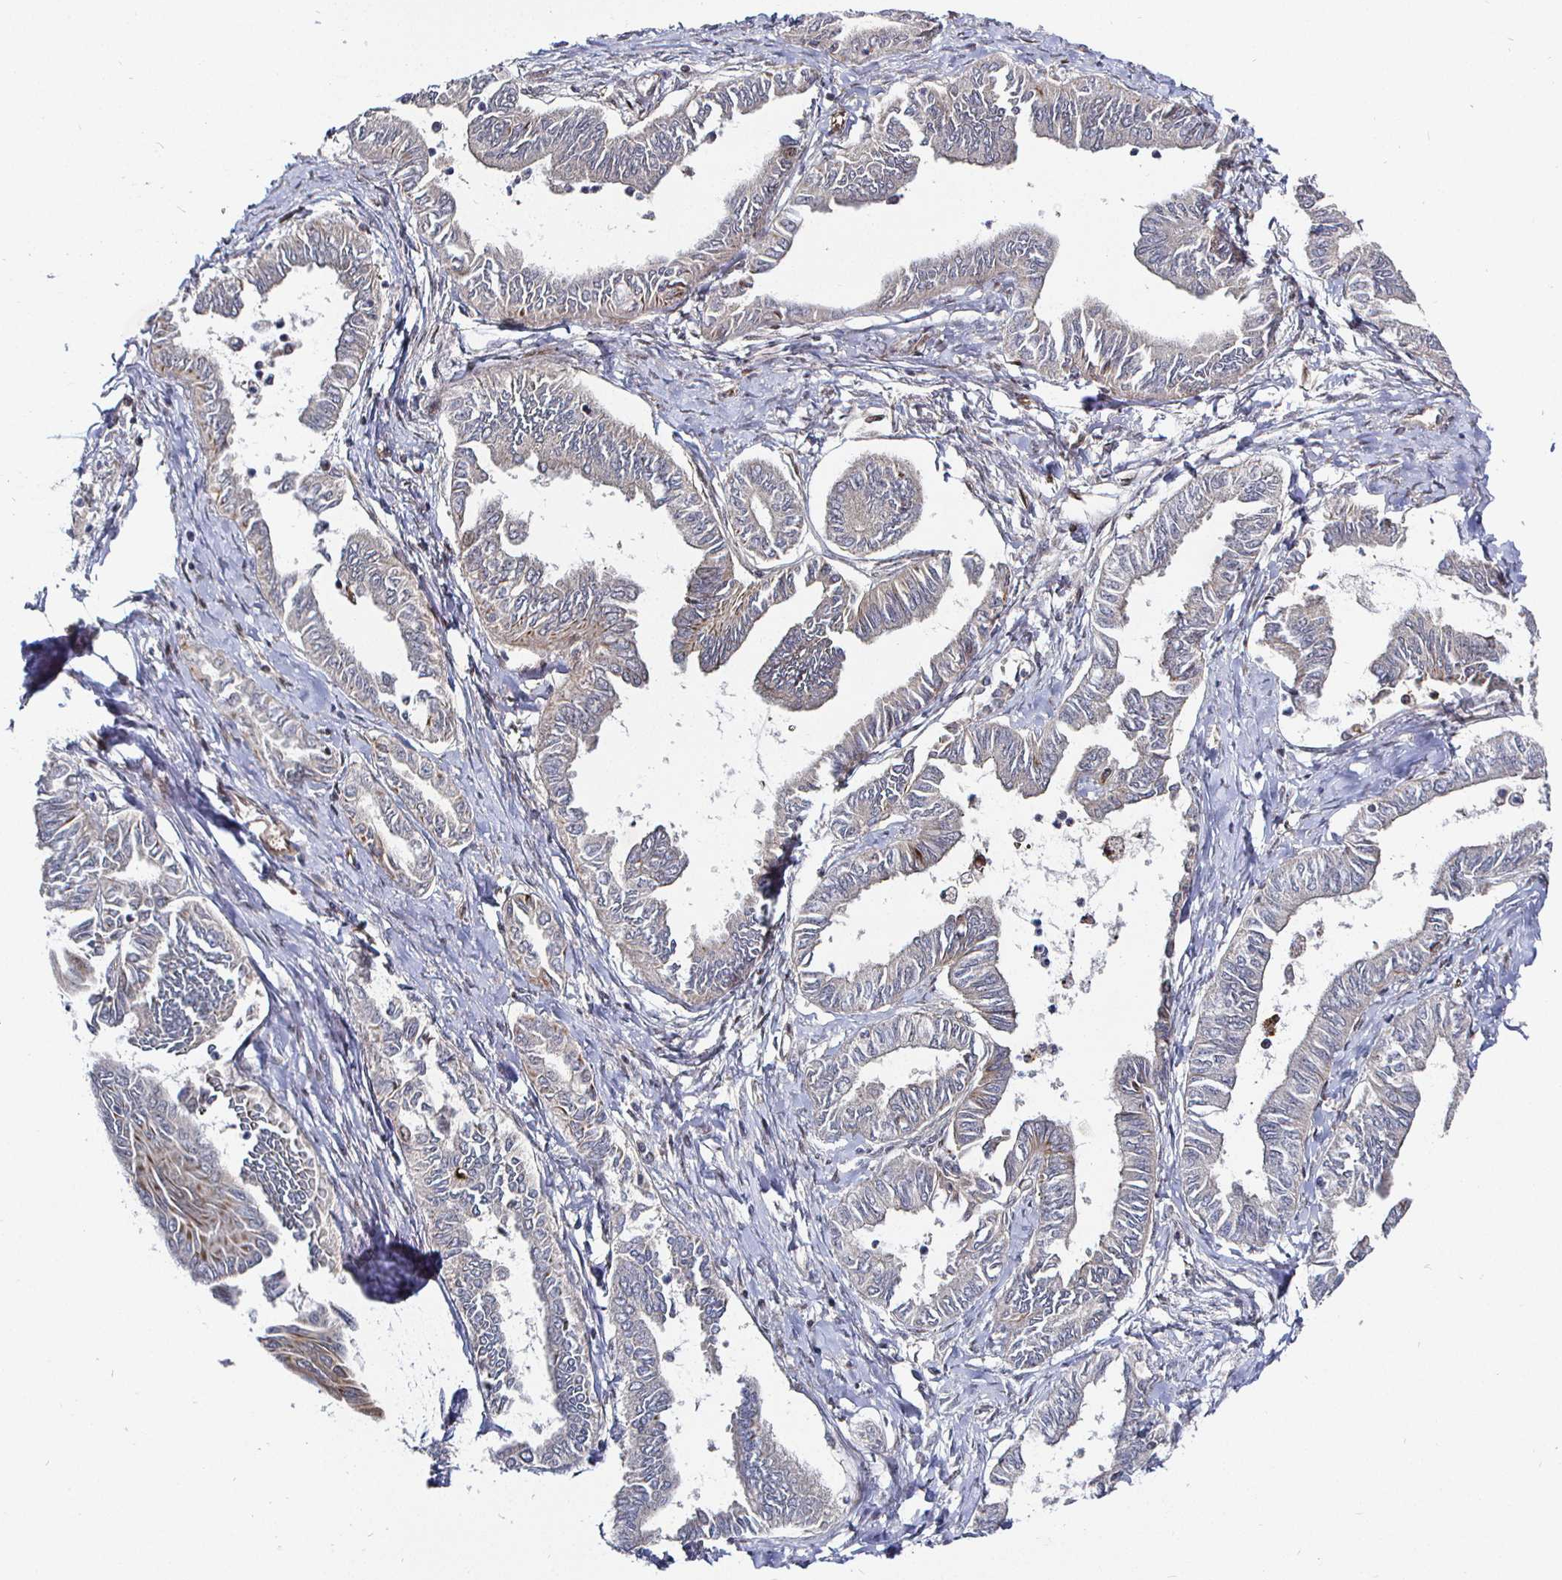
{"staining": {"intensity": "weak", "quantity": "<25%", "location": "cytoplasmic/membranous"}, "tissue": "ovarian cancer", "cell_type": "Tumor cells", "image_type": "cancer", "snomed": [{"axis": "morphology", "description": "Carcinoma, endometroid"}, {"axis": "topography", "description": "Ovary"}], "caption": "This is a photomicrograph of IHC staining of ovarian cancer (endometroid carcinoma), which shows no staining in tumor cells.", "gene": "TBKBP1", "patient": {"sex": "female", "age": 70}}